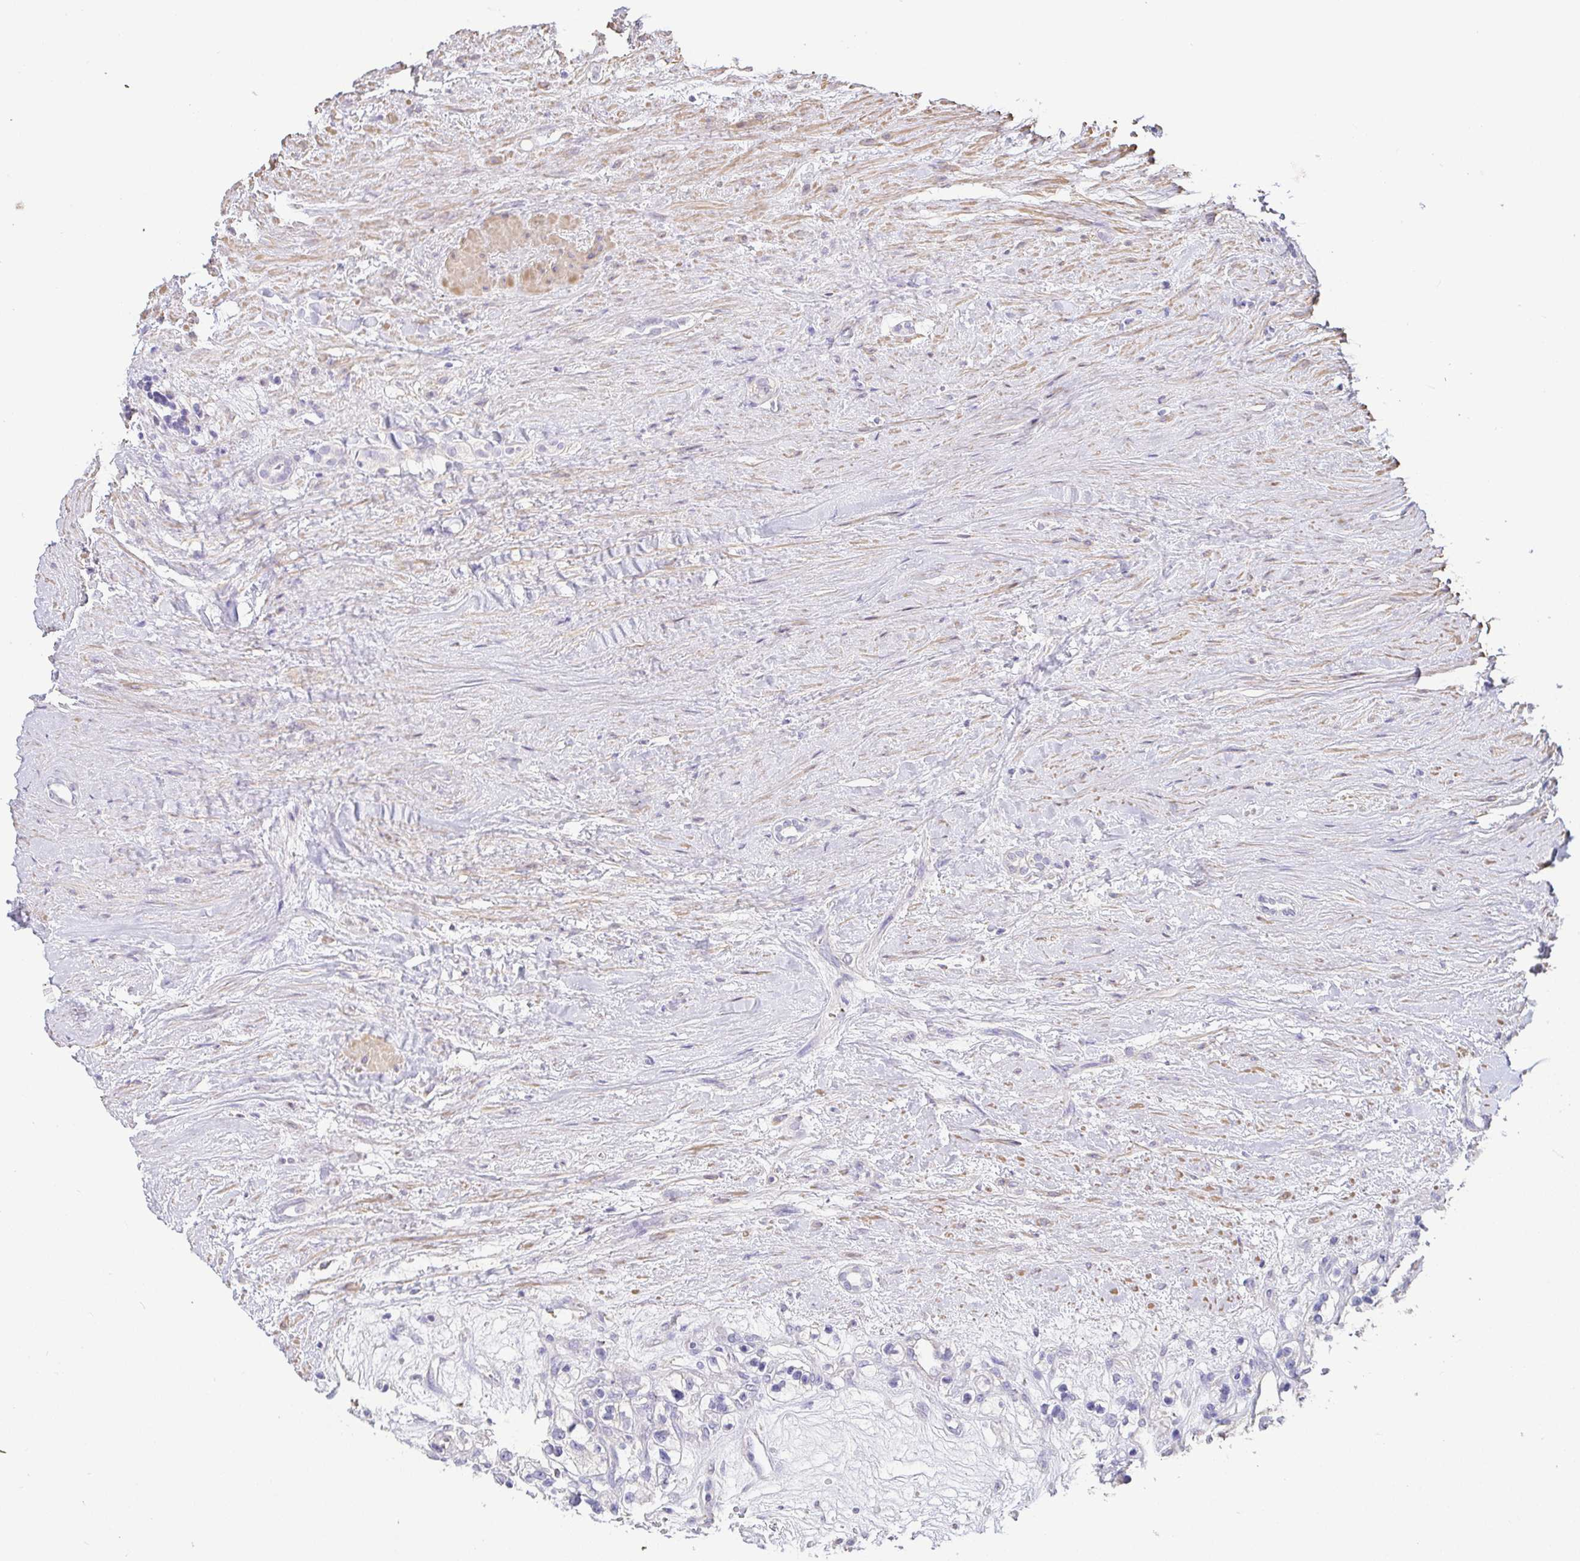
{"staining": {"intensity": "negative", "quantity": "none", "location": "none"}, "tissue": "renal cancer", "cell_type": "Tumor cells", "image_type": "cancer", "snomed": [{"axis": "morphology", "description": "Adenocarcinoma, NOS"}, {"axis": "topography", "description": "Kidney"}], "caption": "Tumor cells show no significant protein positivity in renal adenocarcinoma. The staining was performed using DAB (3,3'-diaminobenzidine) to visualize the protein expression in brown, while the nuclei were stained in blue with hematoxylin (Magnification: 20x).", "gene": "PYGM", "patient": {"sex": "female", "age": 57}}